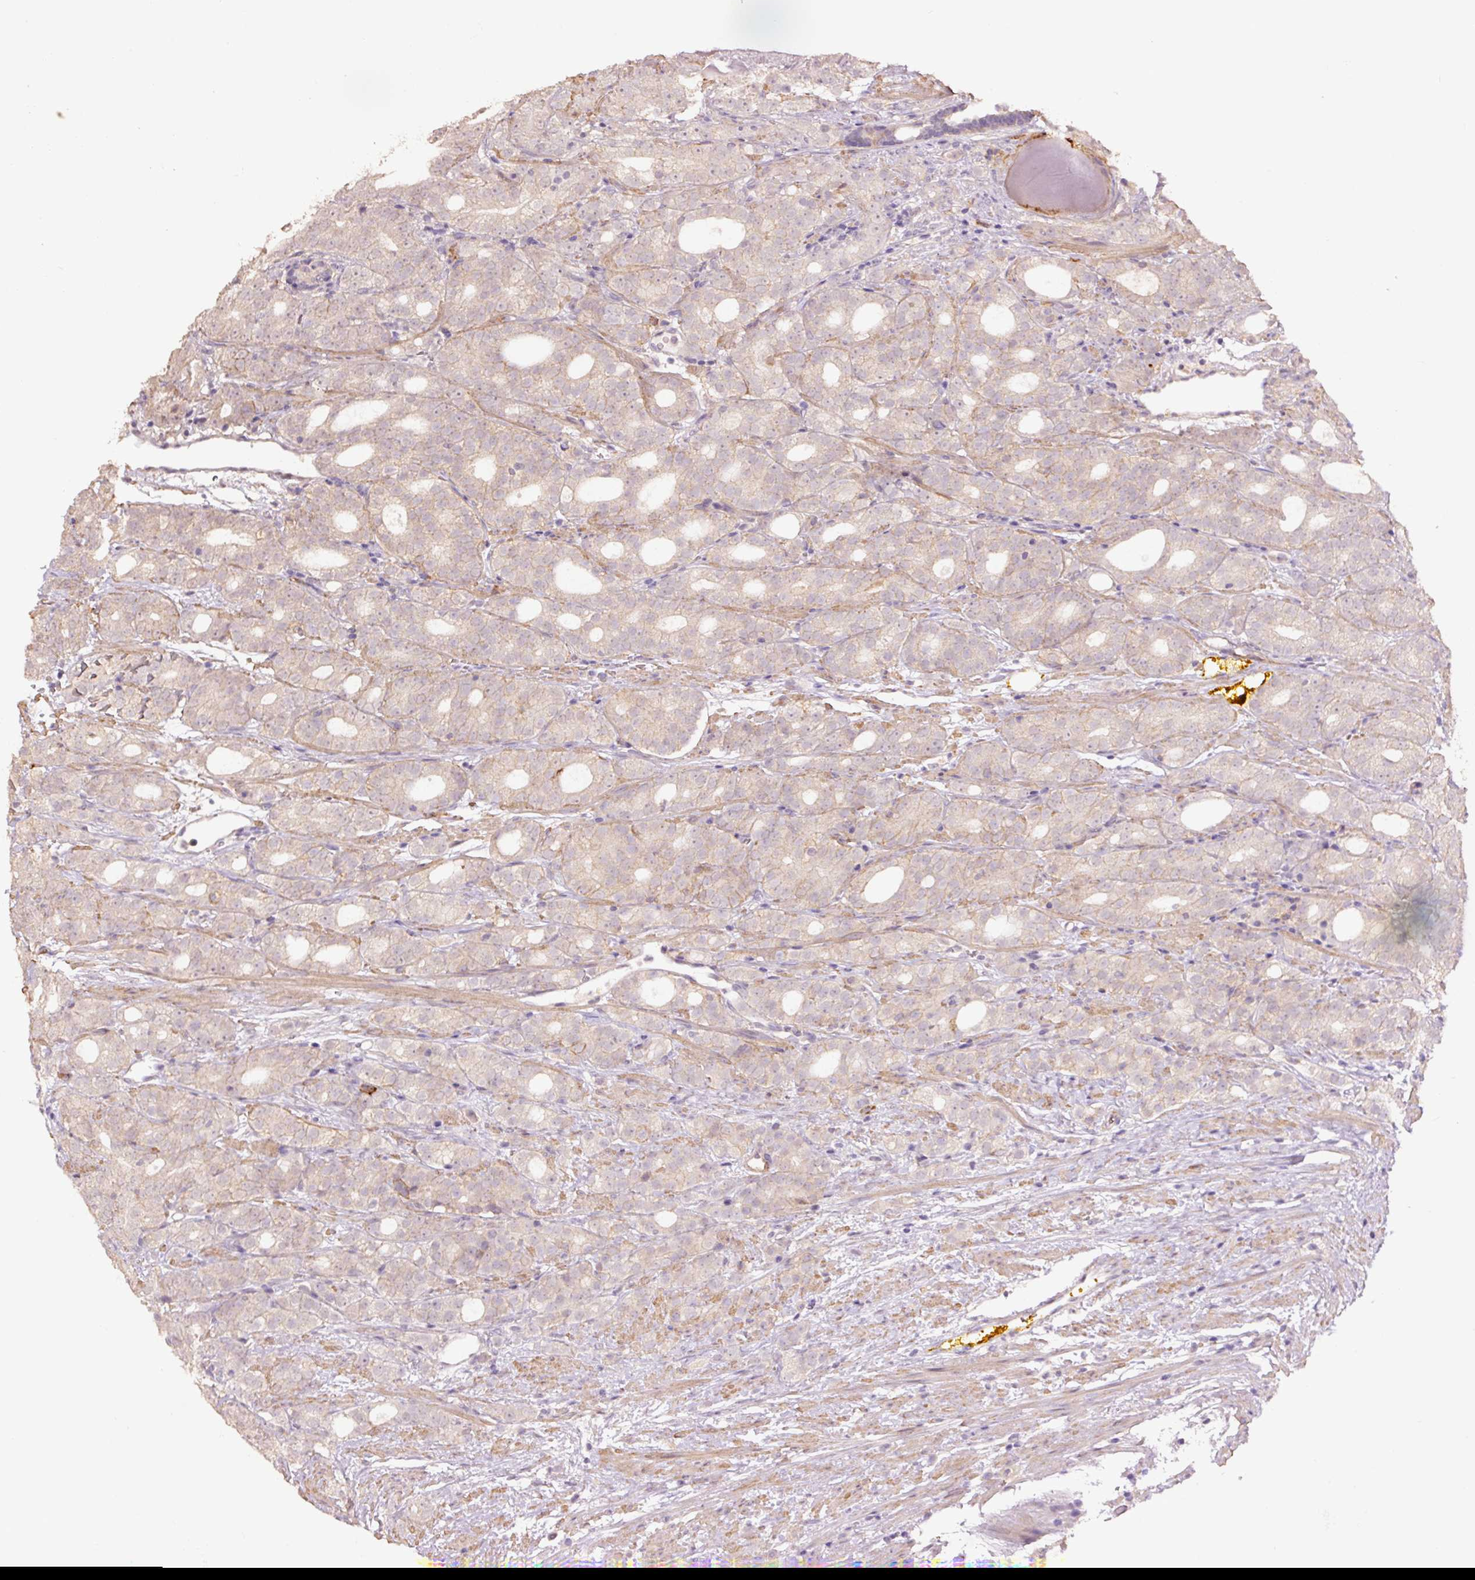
{"staining": {"intensity": "weak", "quantity": "25%-75%", "location": "cytoplasmic/membranous"}, "tissue": "prostate cancer", "cell_type": "Tumor cells", "image_type": "cancer", "snomed": [{"axis": "morphology", "description": "Adenocarcinoma, High grade"}, {"axis": "topography", "description": "Prostate"}], "caption": "Brown immunohistochemical staining in human prostate cancer (high-grade adenocarcinoma) exhibits weak cytoplasmic/membranous positivity in about 25%-75% of tumor cells.", "gene": "SLC1A4", "patient": {"sex": "male", "age": 64}}